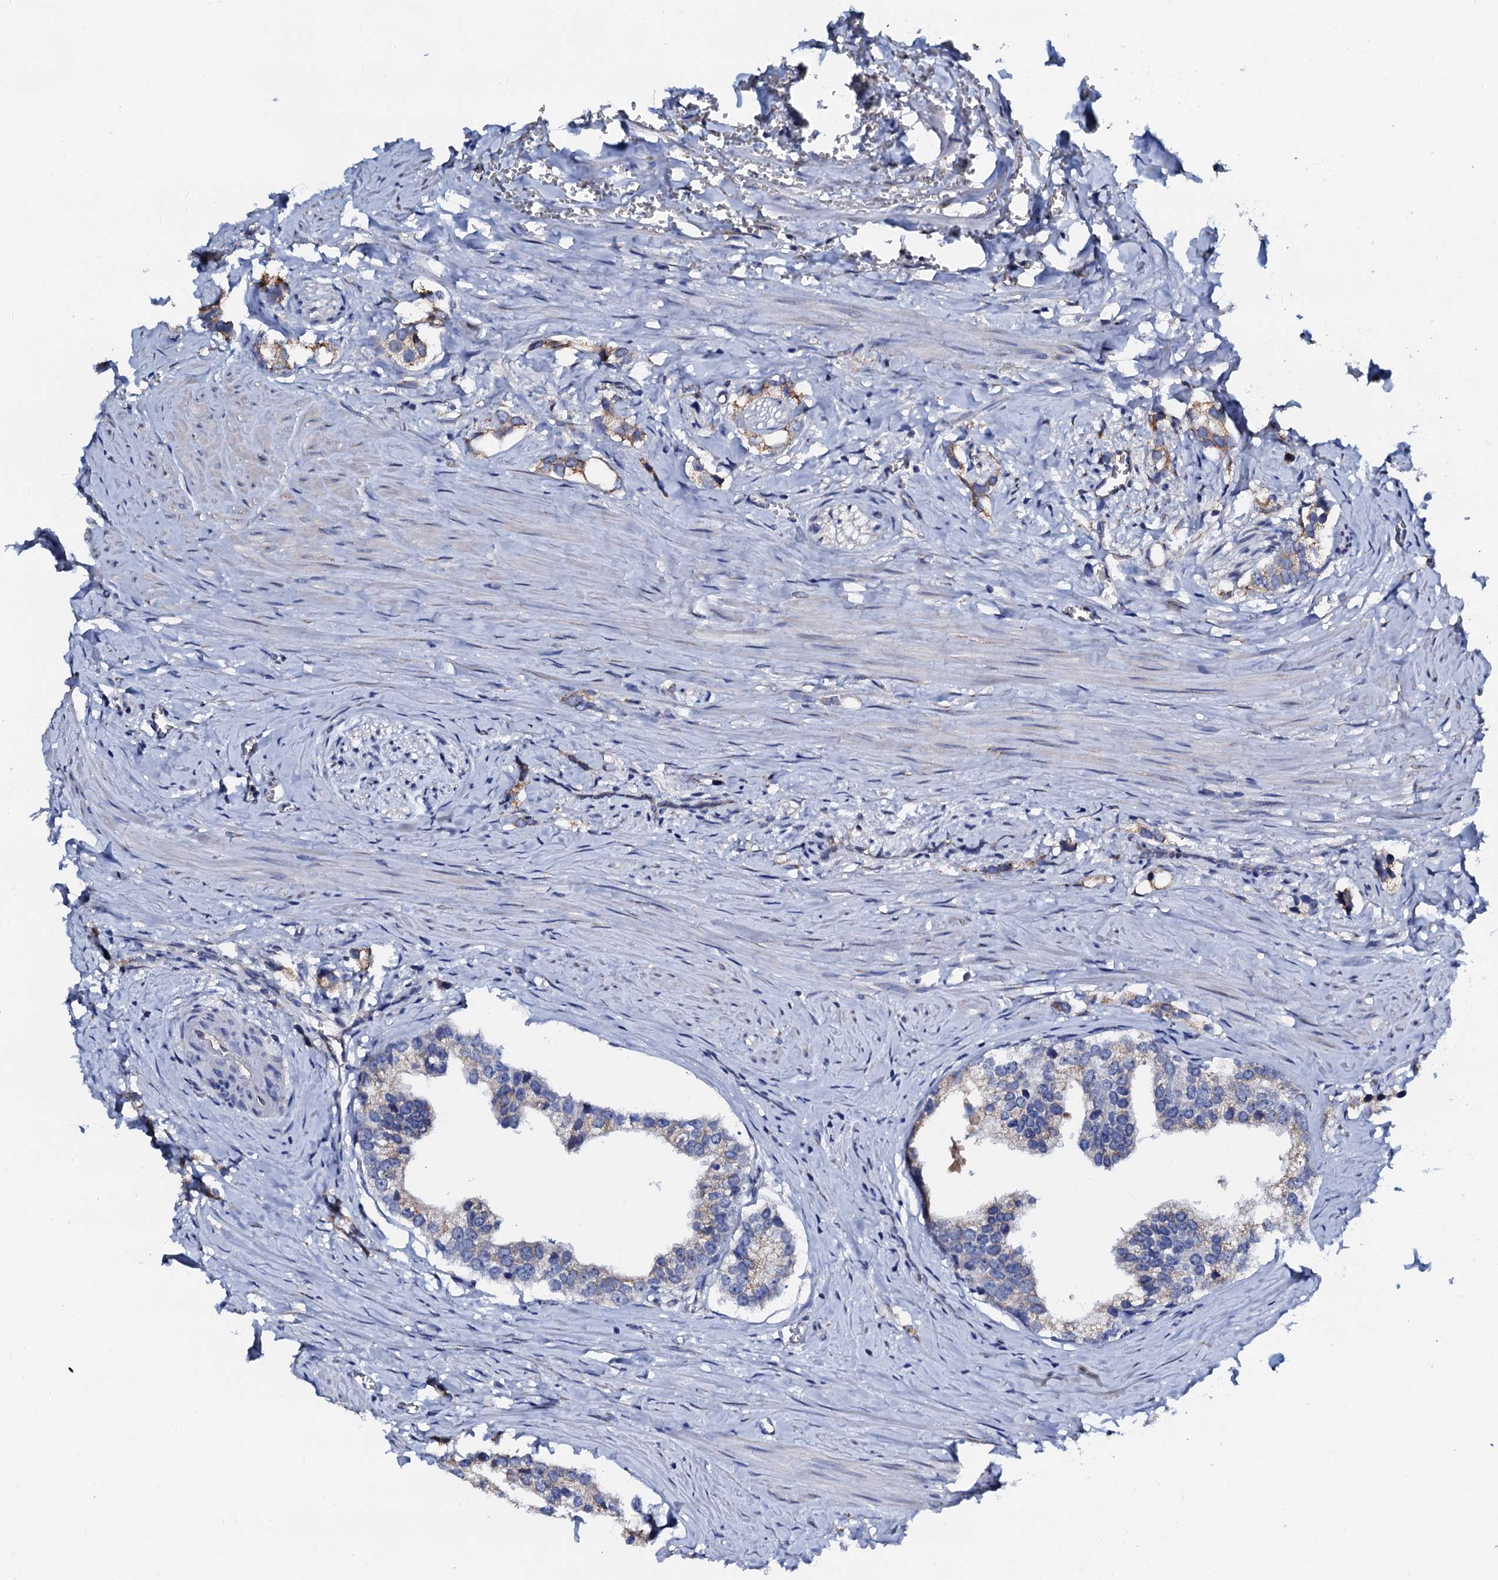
{"staining": {"intensity": "weak", "quantity": "<25%", "location": "cytoplasmic/membranous"}, "tissue": "prostate cancer", "cell_type": "Tumor cells", "image_type": "cancer", "snomed": [{"axis": "morphology", "description": "Adenocarcinoma, High grade"}, {"axis": "topography", "description": "Prostate"}], "caption": "Tumor cells show no significant protein staining in prostate high-grade adenocarcinoma.", "gene": "AKAP3", "patient": {"sex": "male", "age": 66}}